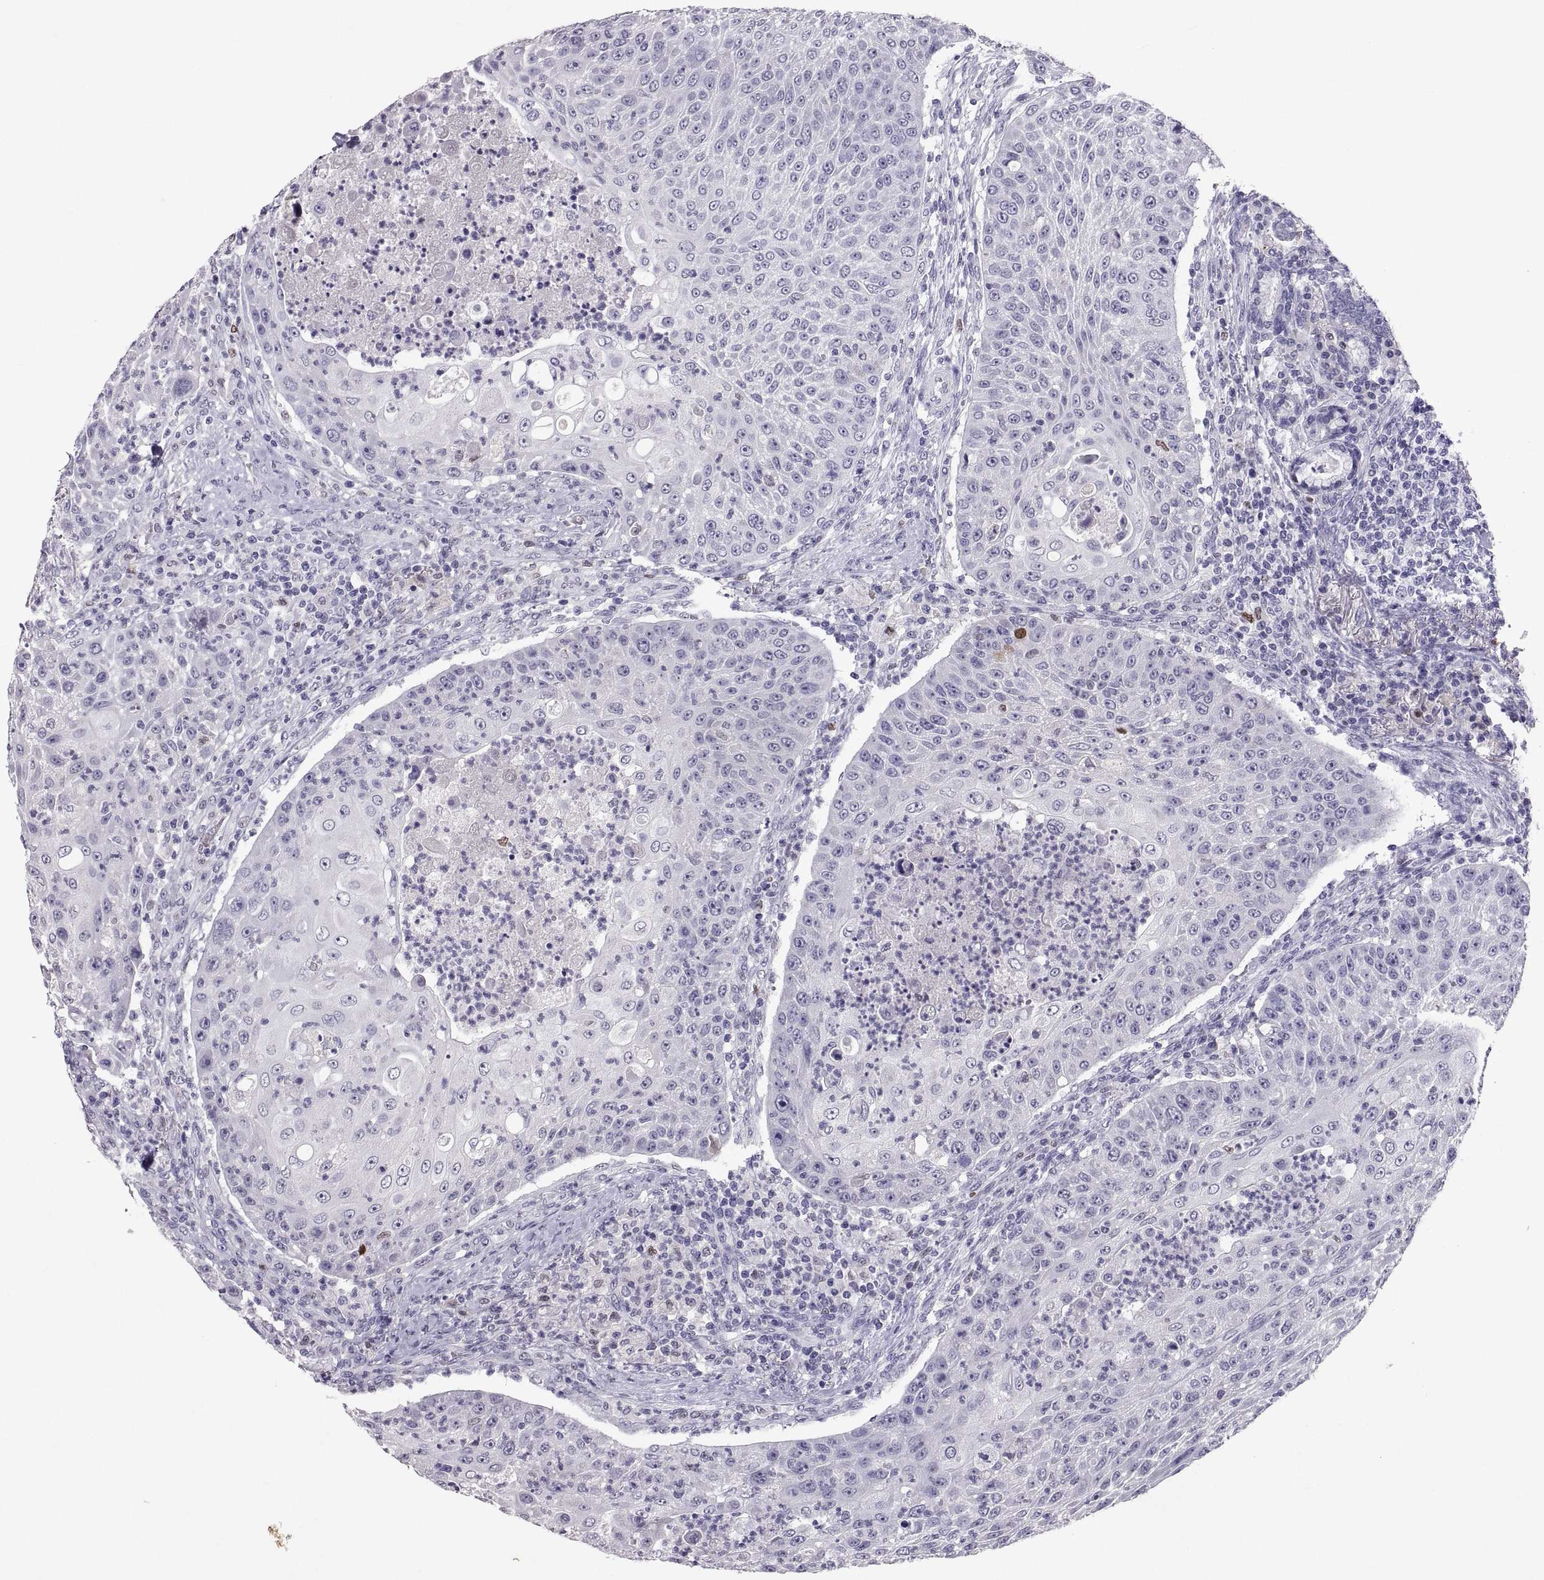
{"staining": {"intensity": "moderate", "quantity": "<25%", "location": "cytoplasmic/membranous"}, "tissue": "head and neck cancer", "cell_type": "Tumor cells", "image_type": "cancer", "snomed": [{"axis": "morphology", "description": "Squamous cell carcinoma, NOS"}, {"axis": "topography", "description": "Head-Neck"}], "caption": "Immunohistochemical staining of head and neck cancer (squamous cell carcinoma) exhibits low levels of moderate cytoplasmic/membranous protein expression in about <25% of tumor cells.", "gene": "SOX21", "patient": {"sex": "male", "age": 69}}